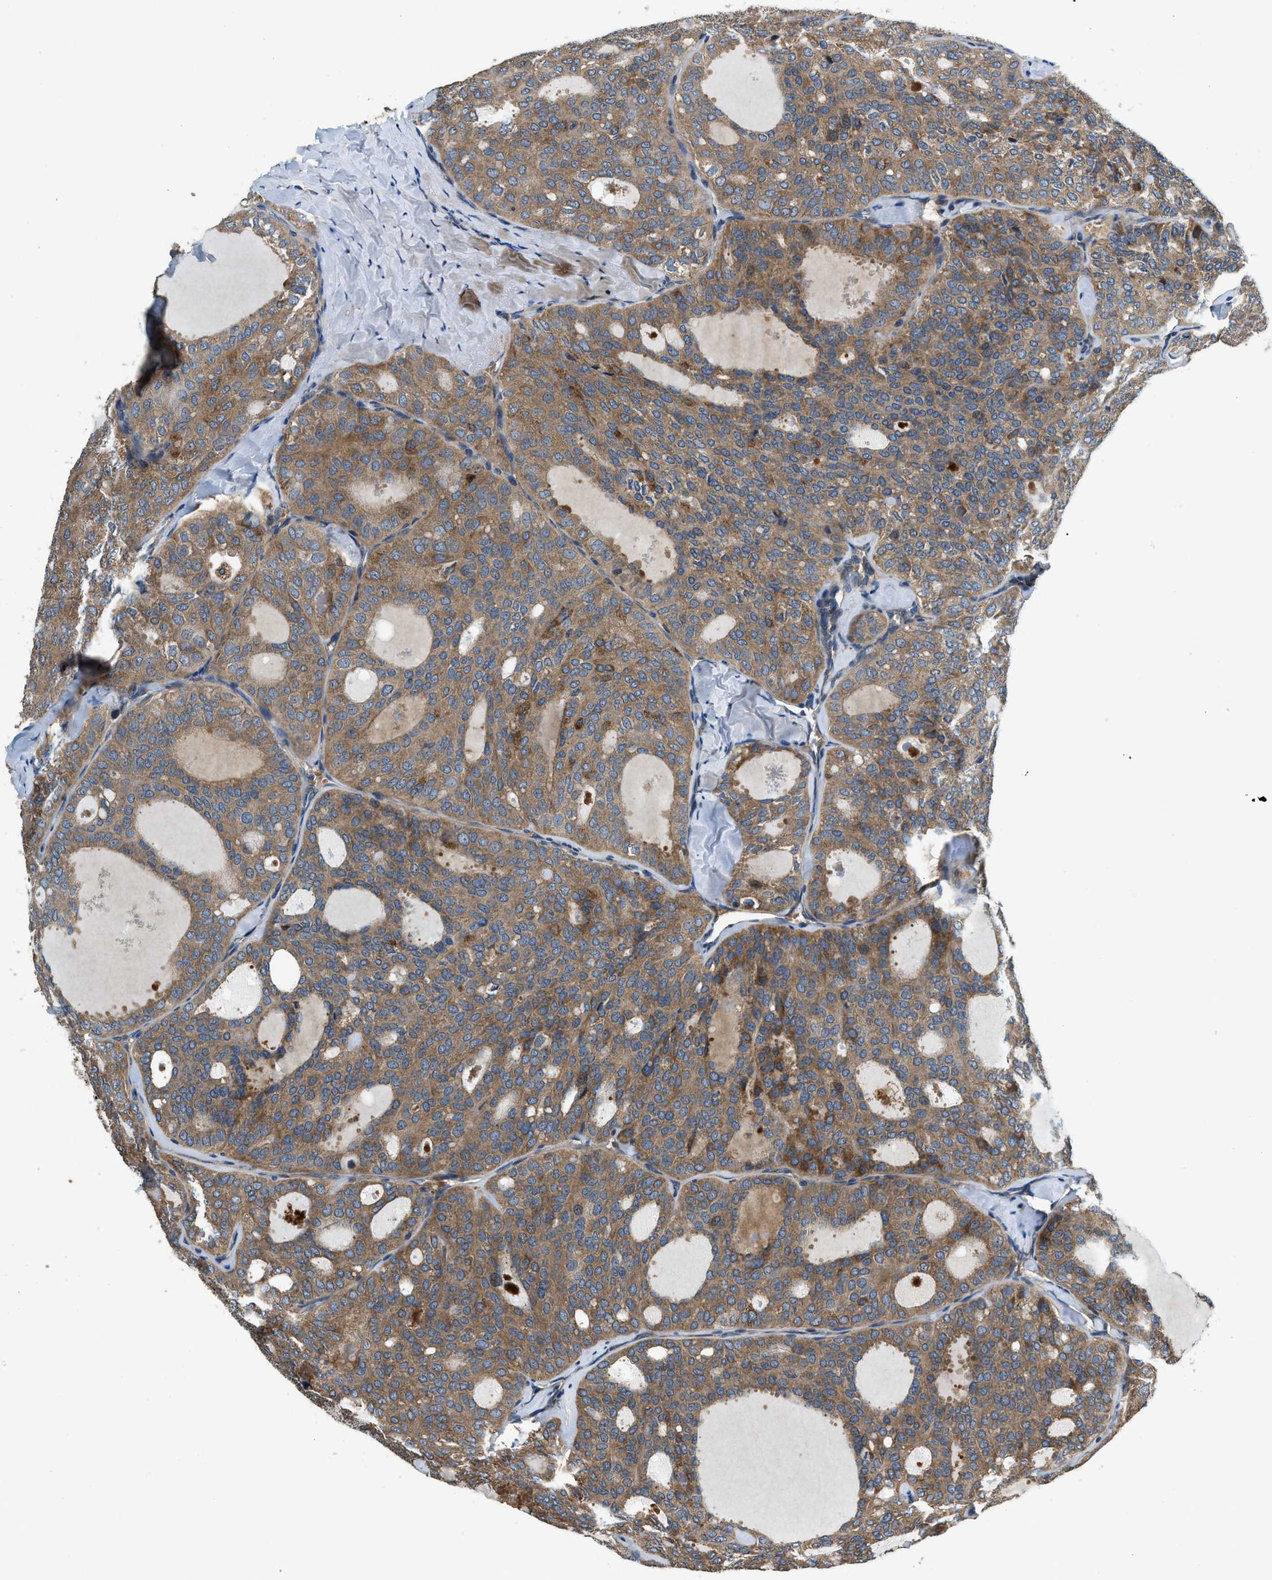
{"staining": {"intensity": "moderate", "quantity": ">75%", "location": "cytoplasmic/membranous"}, "tissue": "thyroid cancer", "cell_type": "Tumor cells", "image_type": "cancer", "snomed": [{"axis": "morphology", "description": "Follicular adenoma carcinoma, NOS"}, {"axis": "topography", "description": "Thyroid gland"}], "caption": "Brown immunohistochemical staining in thyroid cancer reveals moderate cytoplasmic/membranous positivity in approximately >75% of tumor cells.", "gene": "IL3RA", "patient": {"sex": "male", "age": 75}}